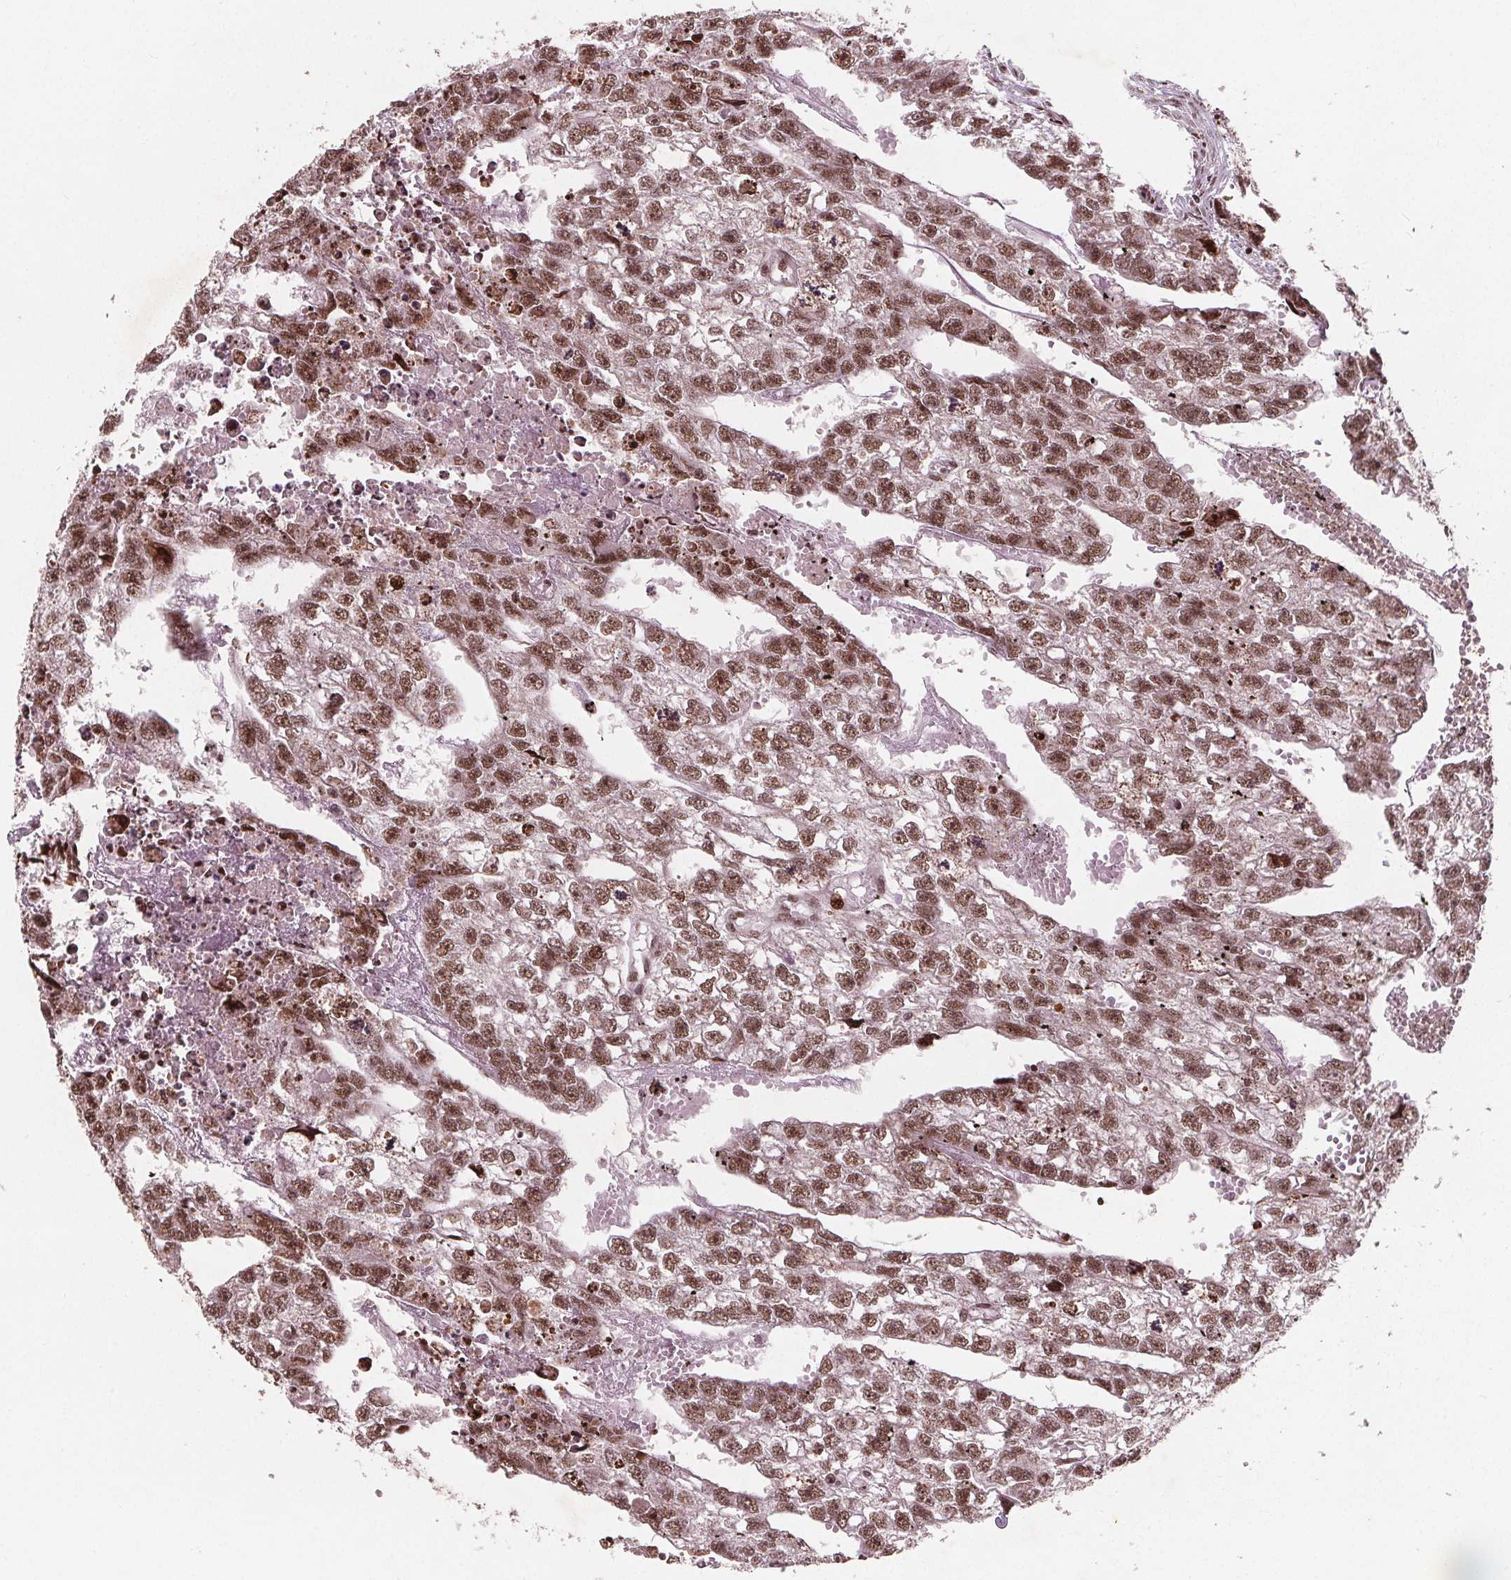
{"staining": {"intensity": "moderate", "quantity": ">75%", "location": "nuclear"}, "tissue": "testis cancer", "cell_type": "Tumor cells", "image_type": "cancer", "snomed": [{"axis": "morphology", "description": "Carcinoma, Embryonal, NOS"}, {"axis": "morphology", "description": "Teratoma, malignant, NOS"}, {"axis": "topography", "description": "Testis"}], "caption": "A photomicrograph showing moderate nuclear positivity in approximately >75% of tumor cells in testis teratoma (malignant), as visualized by brown immunohistochemical staining.", "gene": "SNRNP35", "patient": {"sex": "male", "age": 44}}